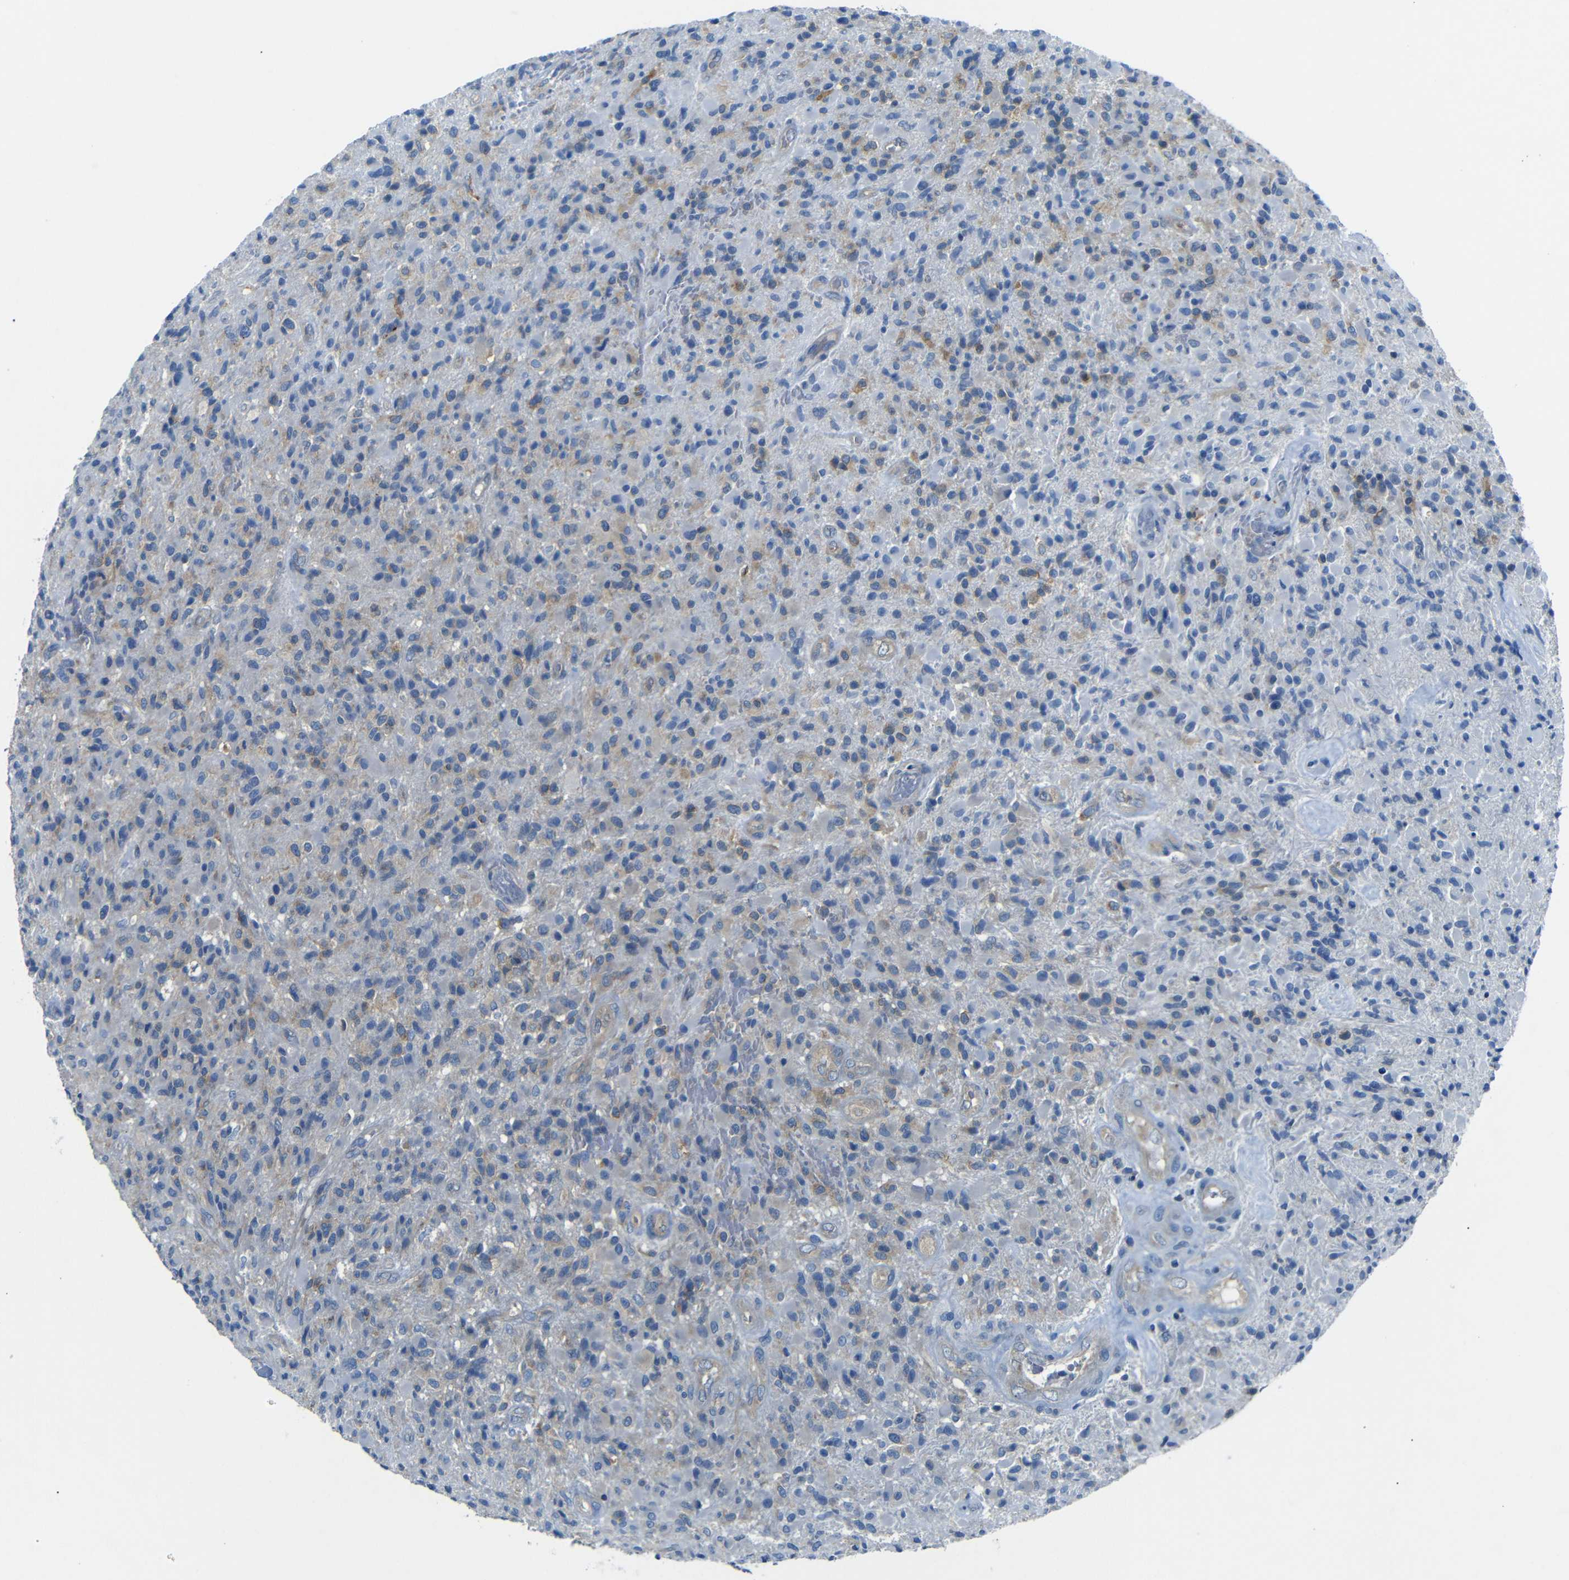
{"staining": {"intensity": "weak", "quantity": "<25%", "location": "cytoplasmic/membranous"}, "tissue": "glioma", "cell_type": "Tumor cells", "image_type": "cancer", "snomed": [{"axis": "morphology", "description": "Glioma, malignant, High grade"}, {"axis": "topography", "description": "Brain"}], "caption": "Glioma stained for a protein using IHC displays no staining tumor cells.", "gene": "DCP1A", "patient": {"sex": "male", "age": 71}}